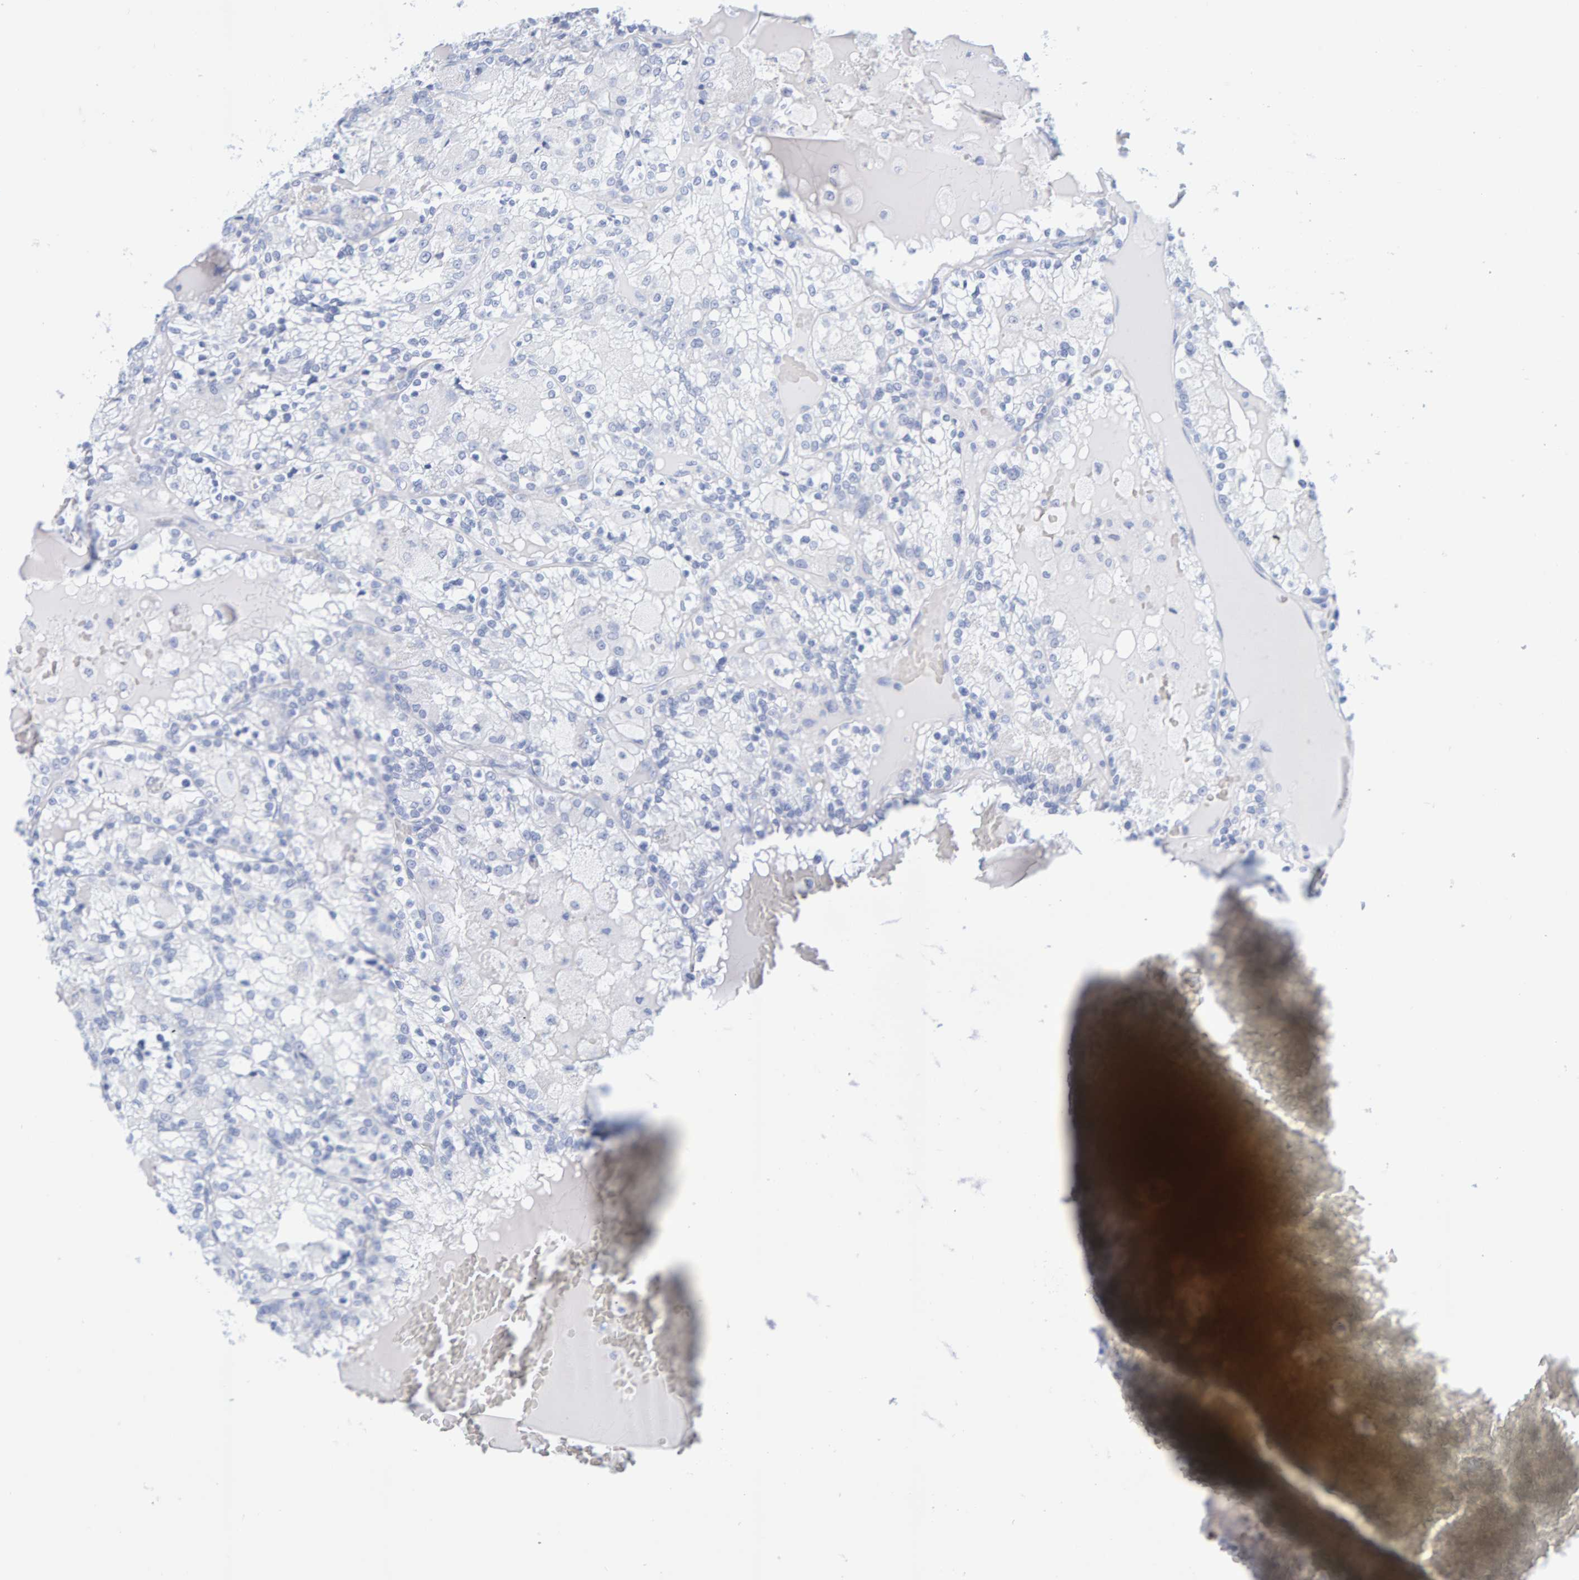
{"staining": {"intensity": "negative", "quantity": "none", "location": "none"}, "tissue": "renal cancer", "cell_type": "Tumor cells", "image_type": "cancer", "snomed": [{"axis": "morphology", "description": "Adenocarcinoma, NOS"}, {"axis": "topography", "description": "Kidney"}], "caption": "Immunohistochemistry image of renal cancer stained for a protein (brown), which shows no expression in tumor cells. Nuclei are stained in blue.", "gene": "SFTPC", "patient": {"sex": "female", "age": 56}}